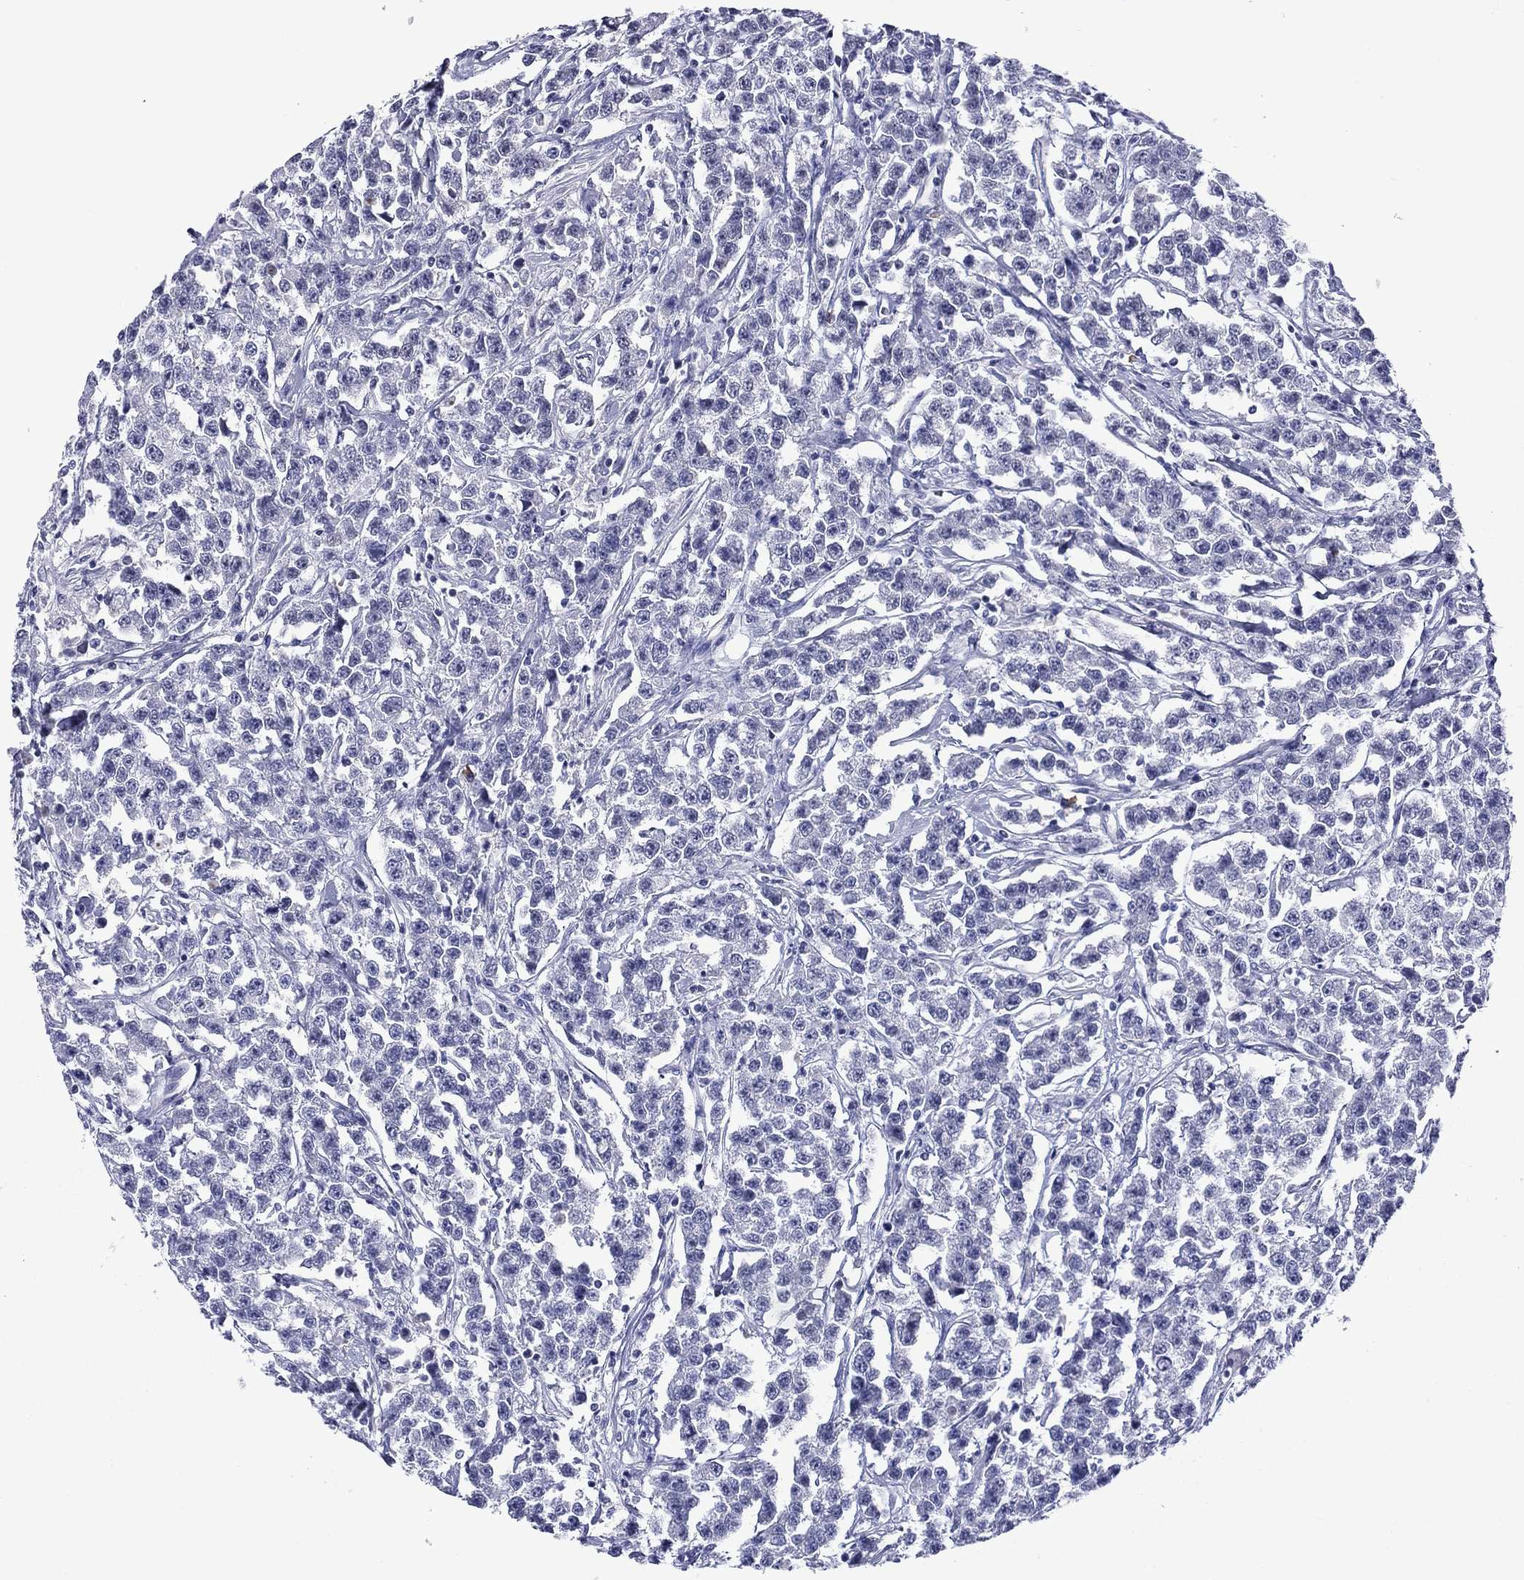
{"staining": {"intensity": "negative", "quantity": "none", "location": "none"}, "tissue": "testis cancer", "cell_type": "Tumor cells", "image_type": "cancer", "snomed": [{"axis": "morphology", "description": "Seminoma, NOS"}, {"axis": "topography", "description": "Testis"}], "caption": "High magnification brightfield microscopy of testis seminoma stained with DAB (3,3'-diaminobenzidine) (brown) and counterstained with hematoxylin (blue): tumor cells show no significant positivity.", "gene": "APOA2", "patient": {"sex": "male", "age": 59}}